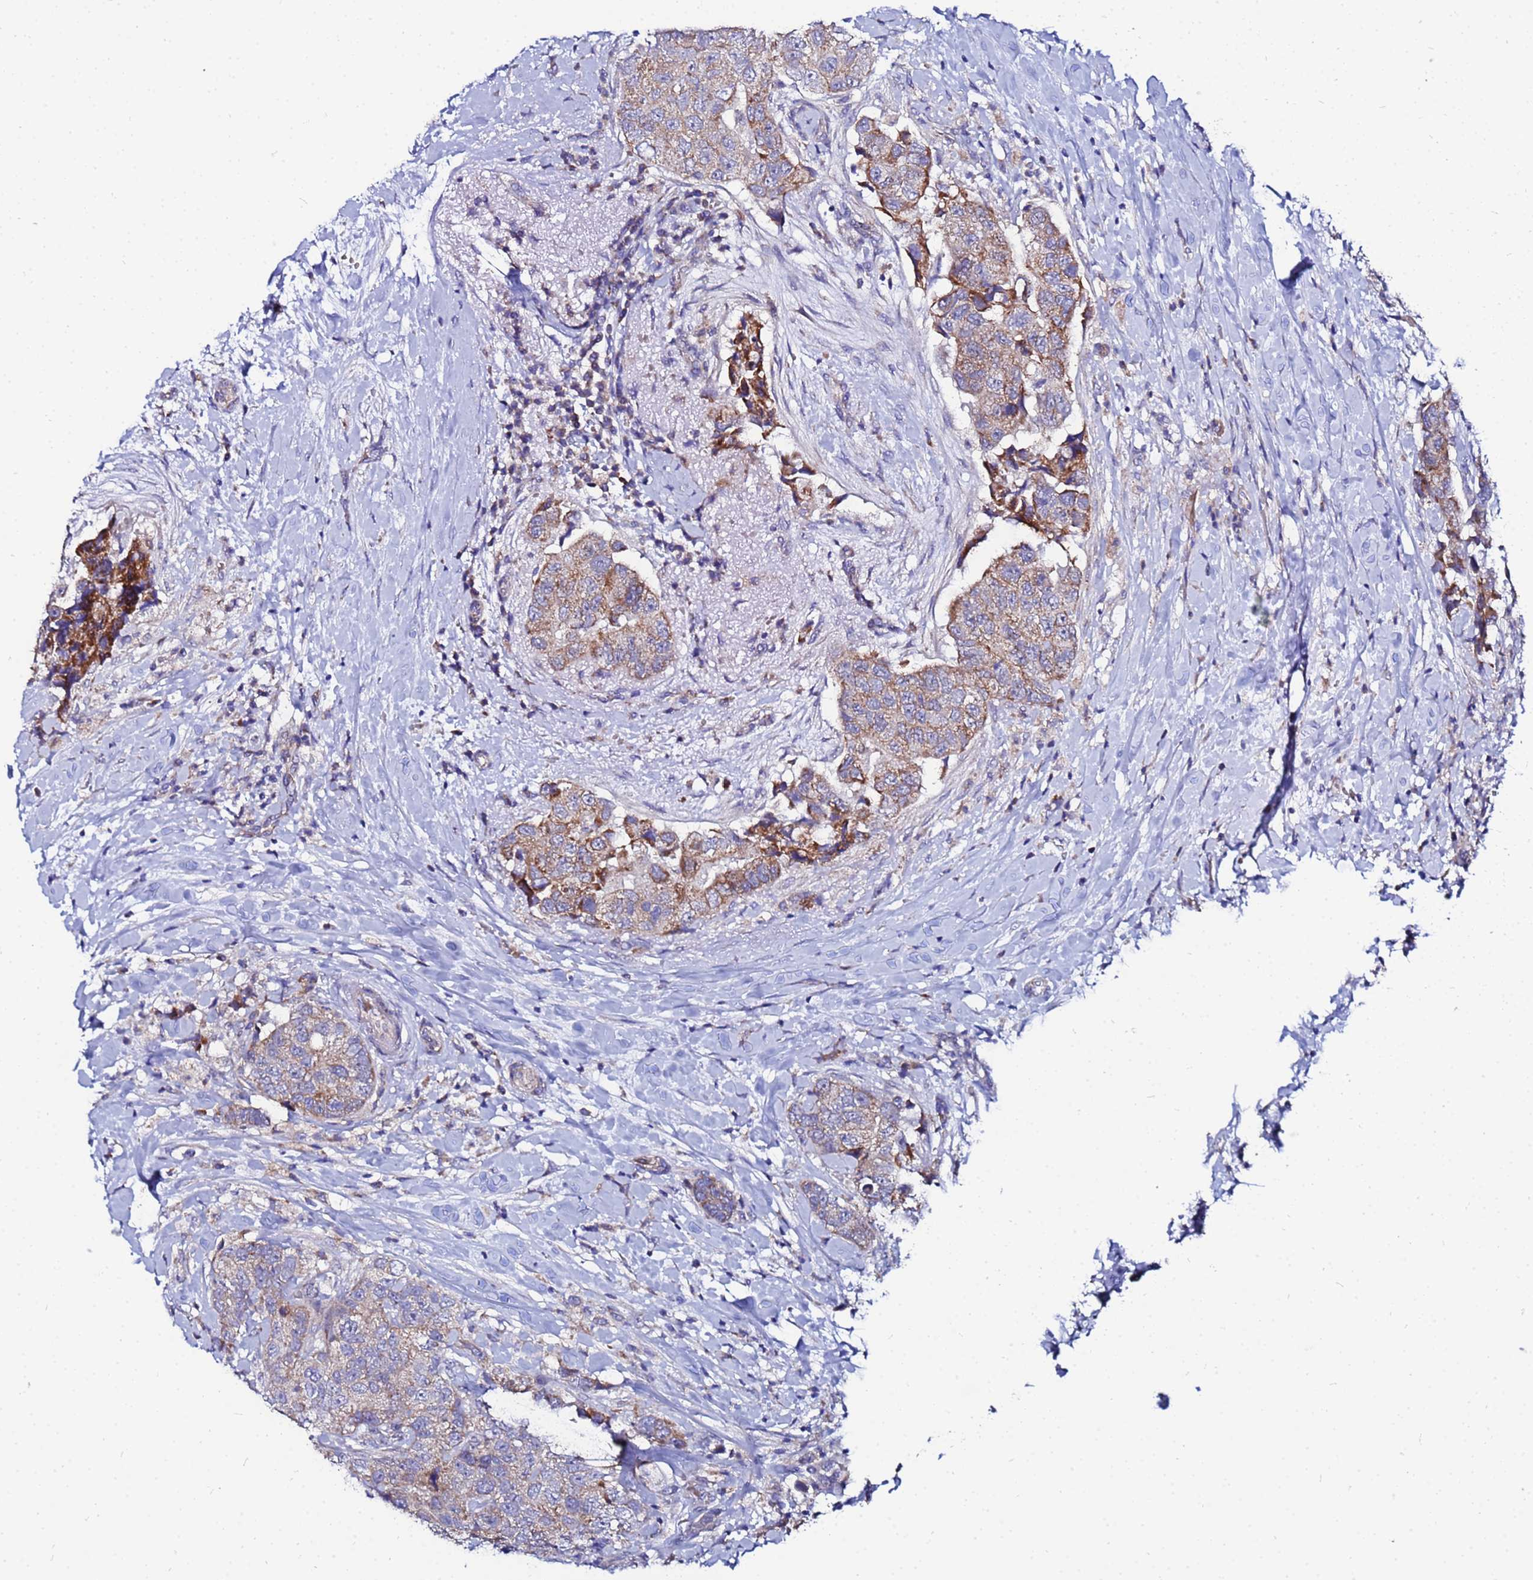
{"staining": {"intensity": "strong", "quantity": "25%-75%", "location": "cytoplasmic/membranous"}, "tissue": "breast cancer", "cell_type": "Tumor cells", "image_type": "cancer", "snomed": [{"axis": "morphology", "description": "Normal tissue, NOS"}, {"axis": "morphology", "description": "Duct carcinoma"}, {"axis": "topography", "description": "Breast"}], "caption": "Breast infiltrating ductal carcinoma stained for a protein exhibits strong cytoplasmic/membranous positivity in tumor cells.", "gene": "FAHD2A", "patient": {"sex": "female", "age": 62}}